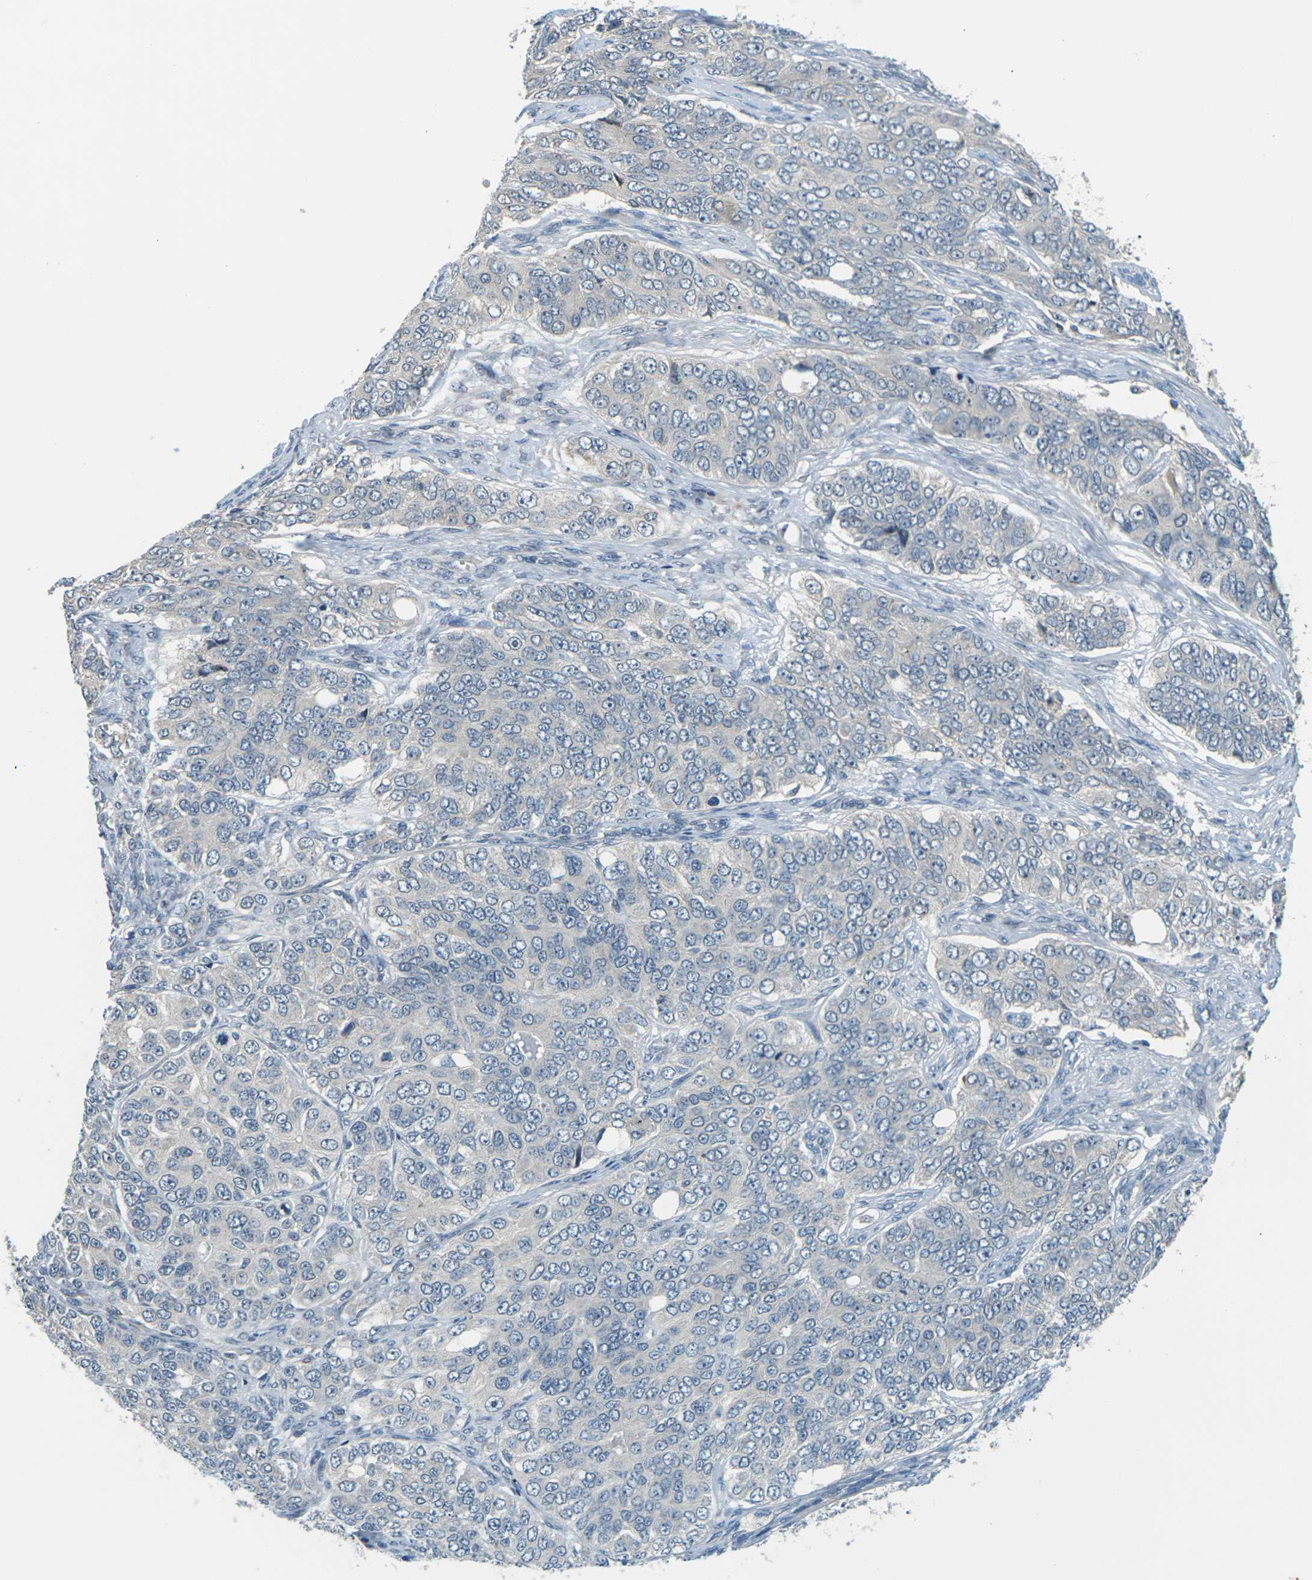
{"staining": {"intensity": "negative", "quantity": "none", "location": "none"}, "tissue": "ovarian cancer", "cell_type": "Tumor cells", "image_type": "cancer", "snomed": [{"axis": "morphology", "description": "Carcinoma, endometroid"}, {"axis": "topography", "description": "Ovary"}], "caption": "There is no significant positivity in tumor cells of ovarian cancer (endometroid carcinoma).", "gene": "SLC13A3", "patient": {"sex": "female", "age": 51}}